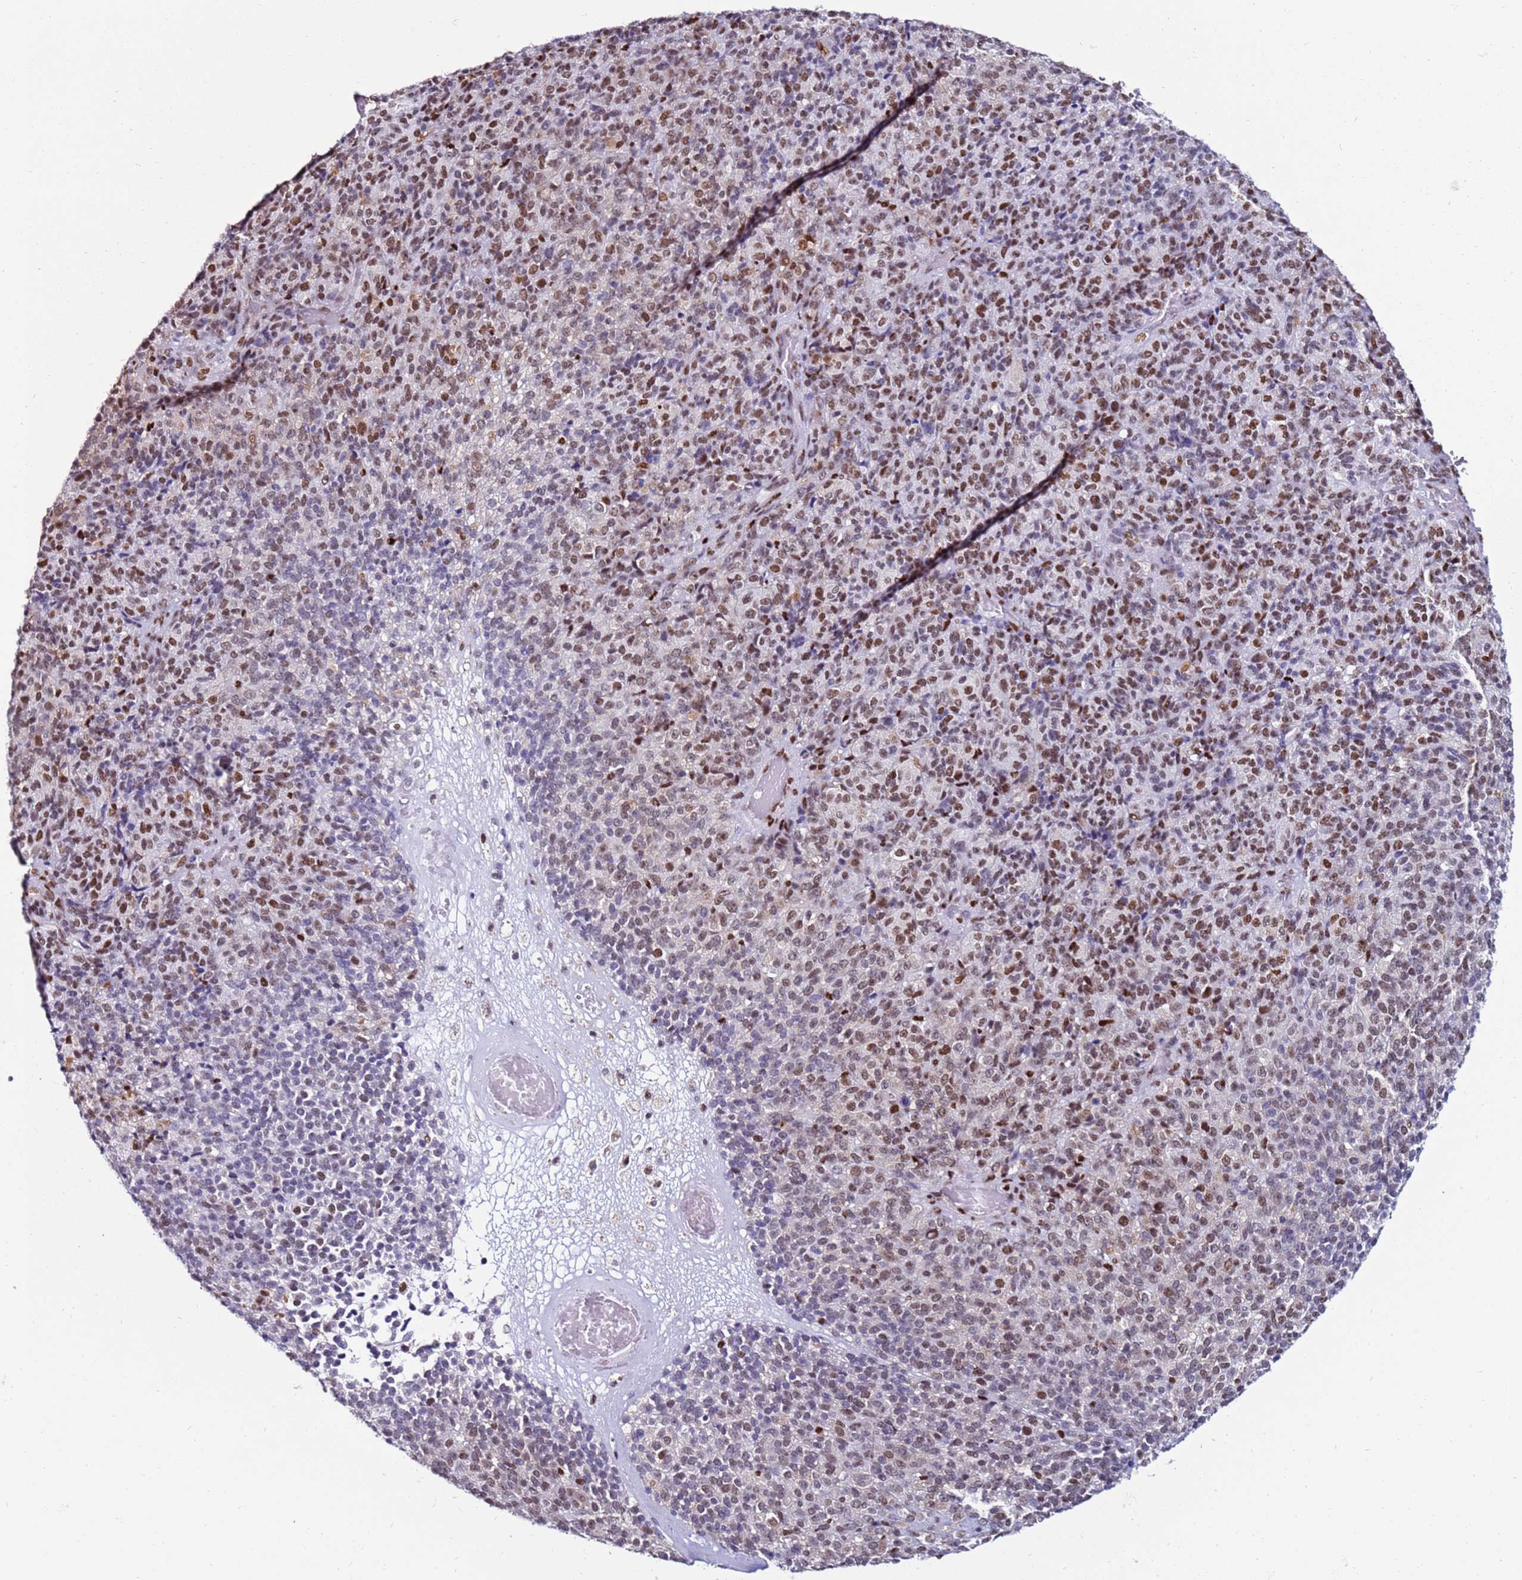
{"staining": {"intensity": "moderate", "quantity": "25%-75%", "location": "nuclear"}, "tissue": "melanoma", "cell_type": "Tumor cells", "image_type": "cancer", "snomed": [{"axis": "morphology", "description": "Malignant melanoma, Metastatic site"}, {"axis": "topography", "description": "Brain"}], "caption": "Malignant melanoma (metastatic site) tissue shows moderate nuclear positivity in about 25%-75% of tumor cells", "gene": "KPNA4", "patient": {"sex": "female", "age": 56}}